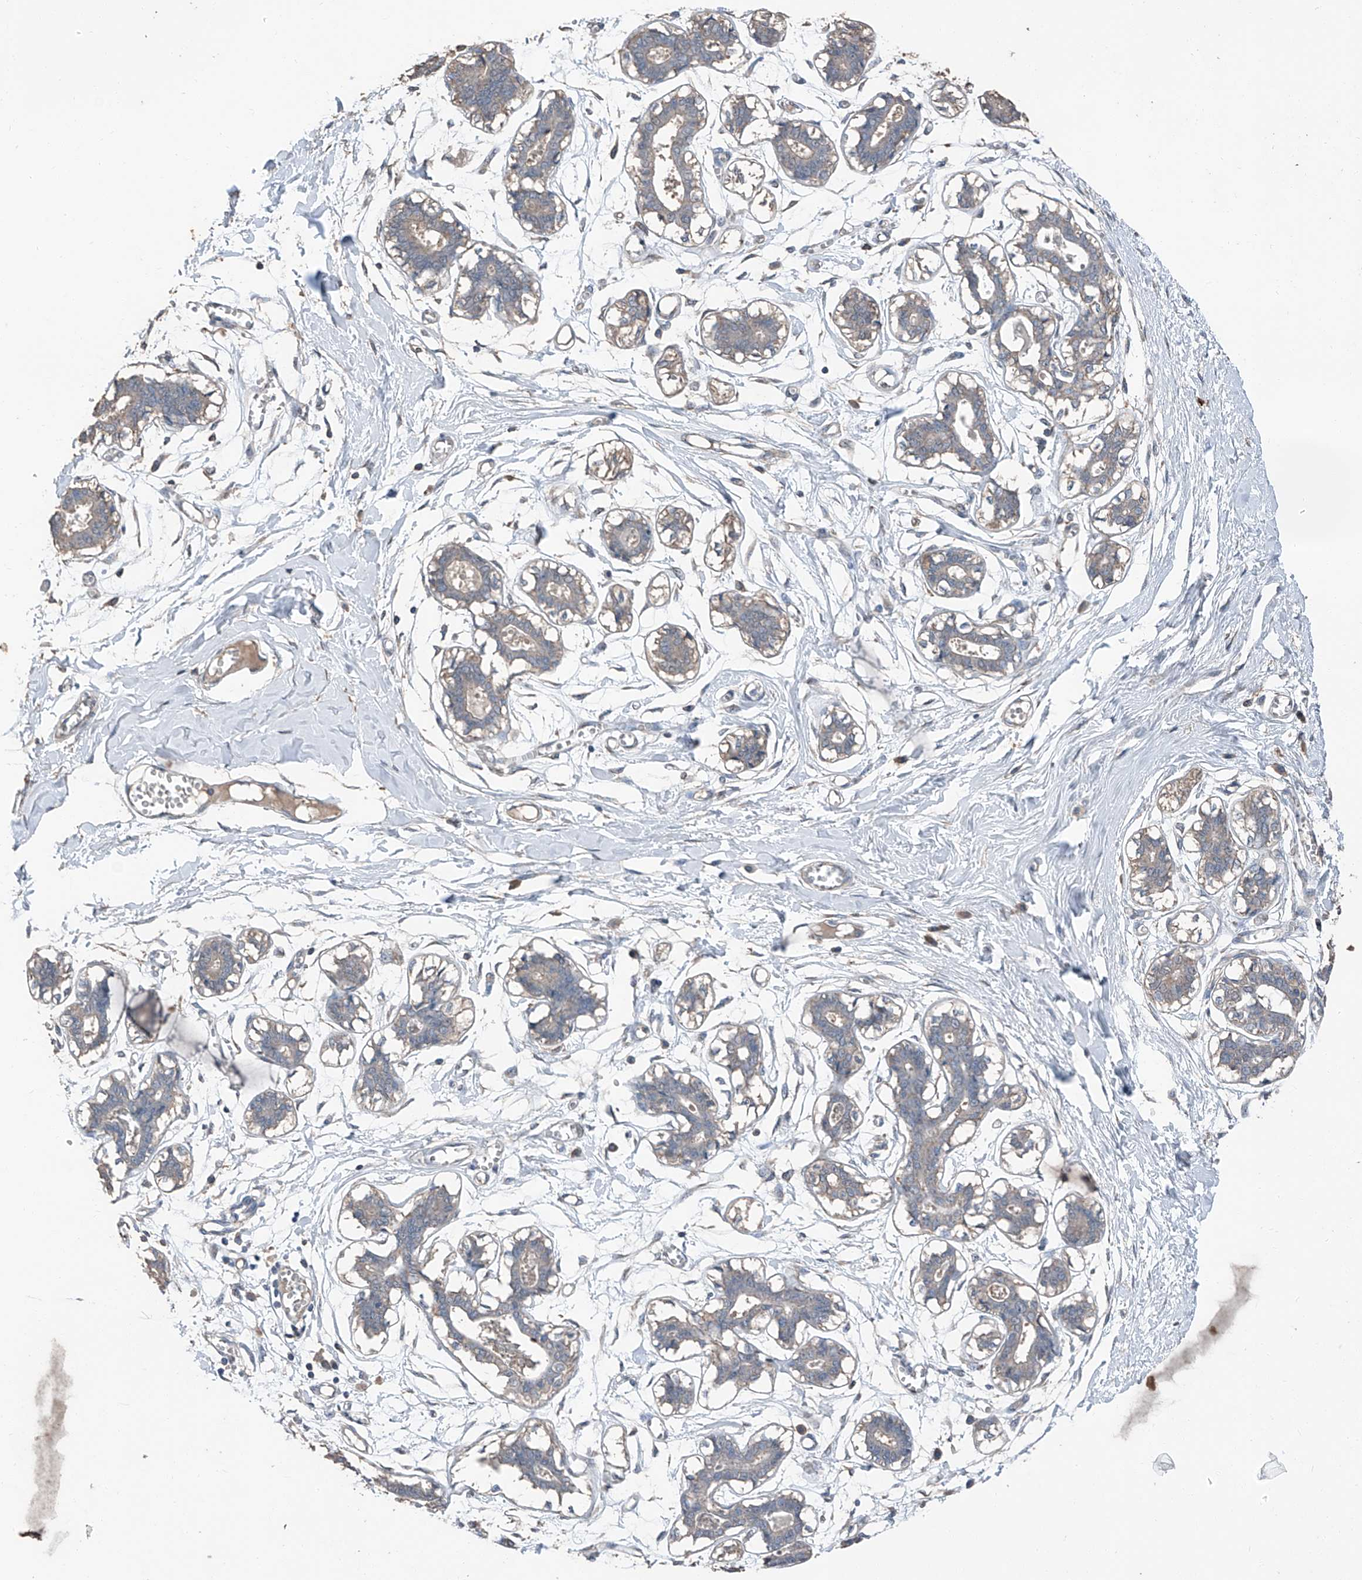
{"staining": {"intensity": "negative", "quantity": "none", "location": "none"}, "tissue": "breast", "cell_type": "Adipocytes", "image_type": "normal", "snomed": [{"axis": "morphology", "description": "Normal tissue, NOS"}, {"axis": "topography", "description": "Breast"}], "caption": "Immunohistochemistry of normal human breast reveals no staining in adipocytes.", "gene": "MAMLD1", "patient": {"sex": "female", "age": 27}}